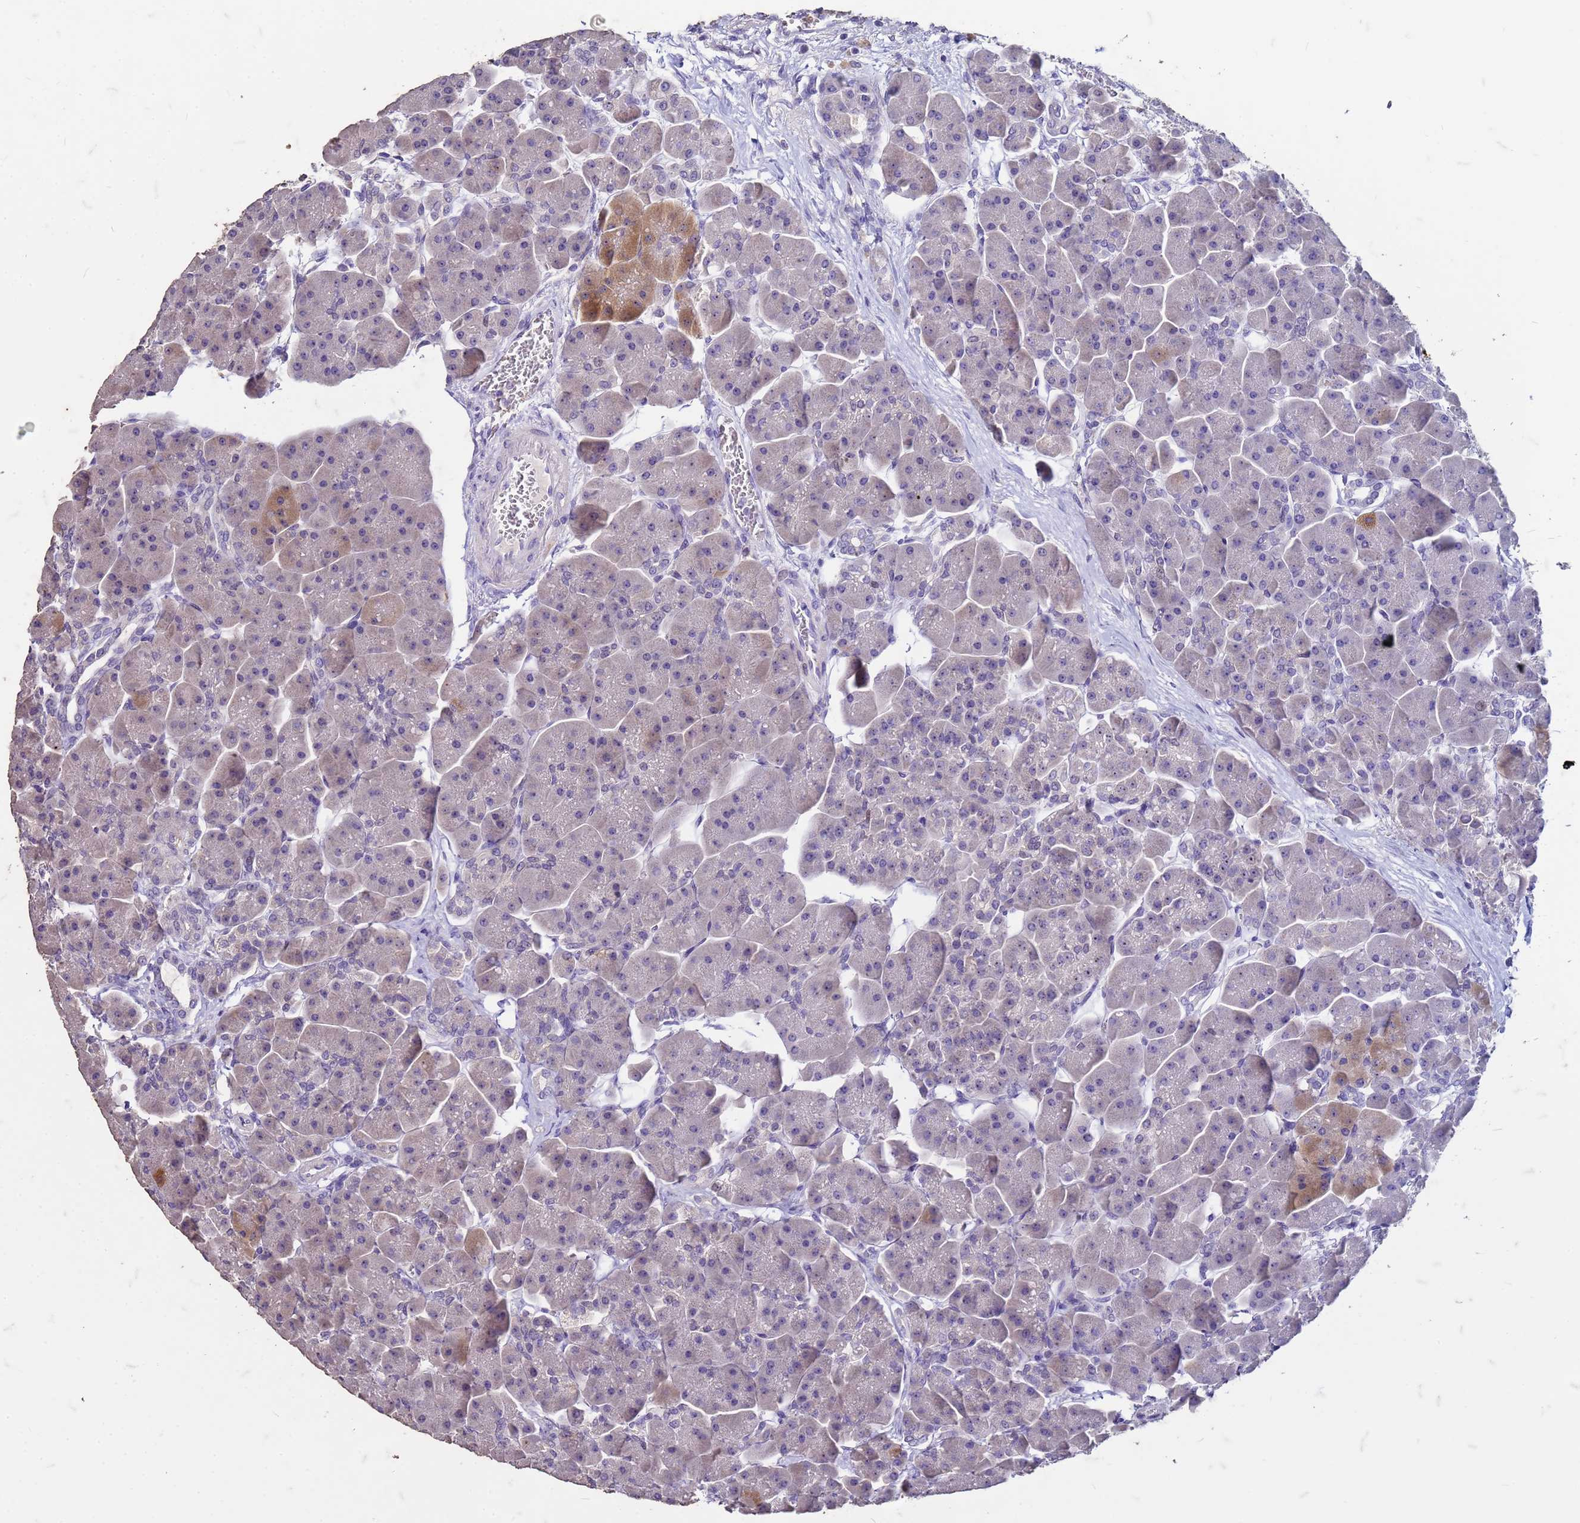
{"staining": {"intensity": "moderate", "quantity": "<25%", "location": "cytoplasmic/membranous"}, "tissue": "pancreas", "cell_type": "Exocrine glandular cells", "image_type": "normal", "snomed": [{"axis": "morphology", "description": "Normal tissue, NOS"}, {"axis": "topography", "description": "Pancreas"}], "caption": "Pancreas stained for a protein displays moderate cytoplasmic/membranous positivity in exocrine glandular cells.", "gene": "FAM184B", "patient": {"sex": "male", "age": 66}}